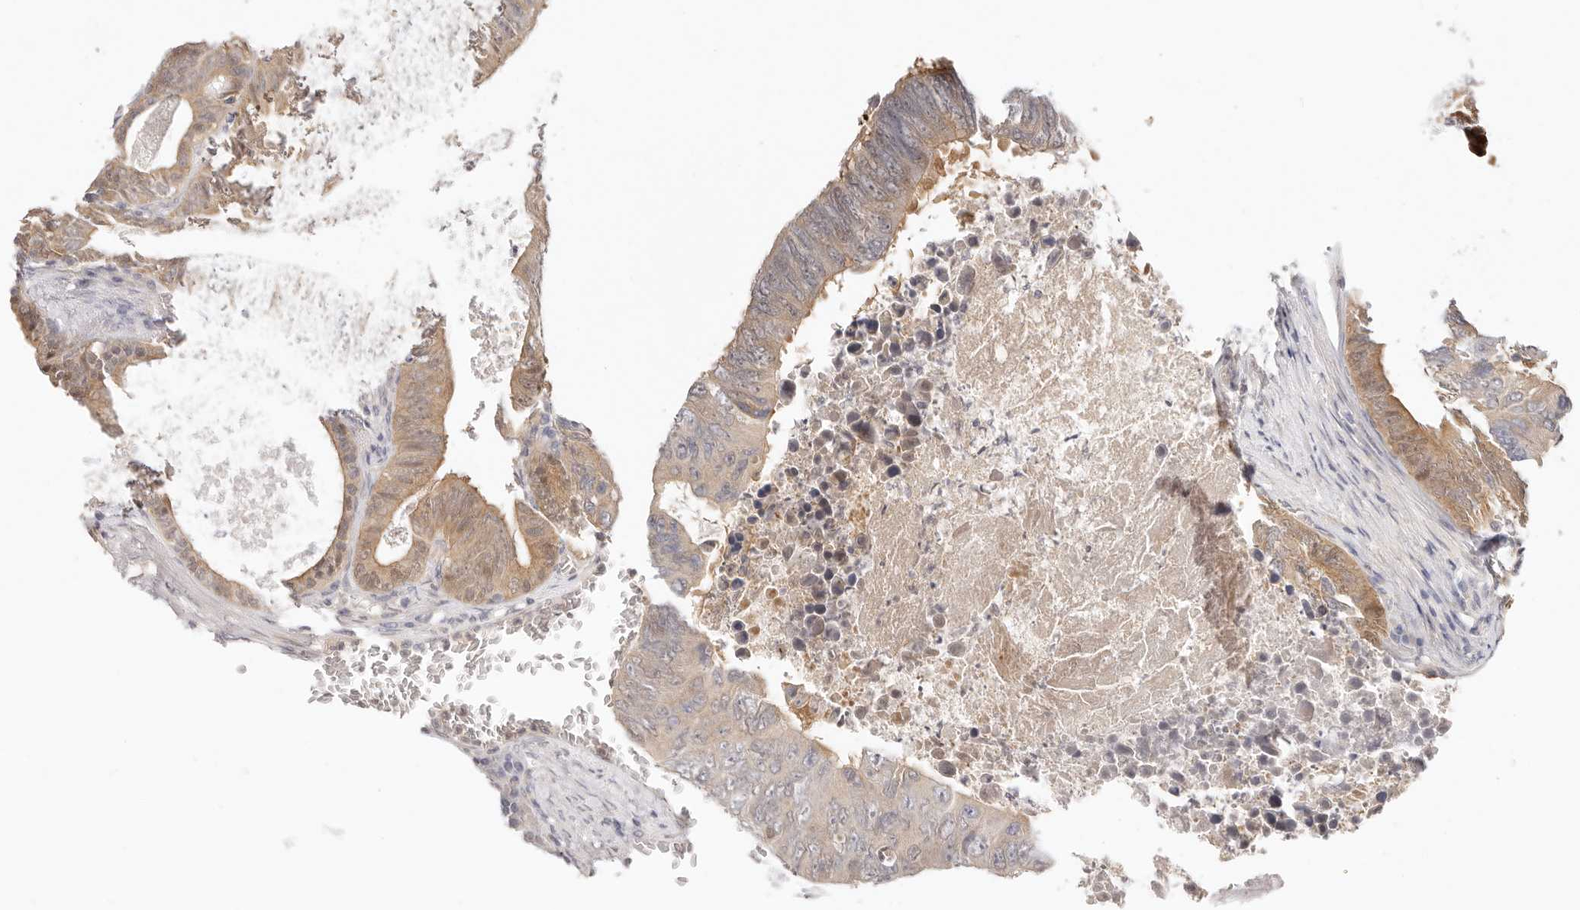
{"staining": {"intensity": "moderate", "quantity": ">75%", "location": "cytoplasmic/membranous"}, "tissue": "colorectal cancer", "cell_type": "Tumor cells", "image_type": "cancer", "snomed": [{"axis": "morphology", "description": "Adenocarcinoma, NOS"}, {"axis": "topography", "description": "Colon"}], "caption": "DAB immunohistochemical staining of colorectal adenocarcinoma reveals moderate cytoplasmic/membranous protein expression in about >75% of tumor cells.", "gene": "GGPS1", "patient": {"sex": "male", "age": 87}}